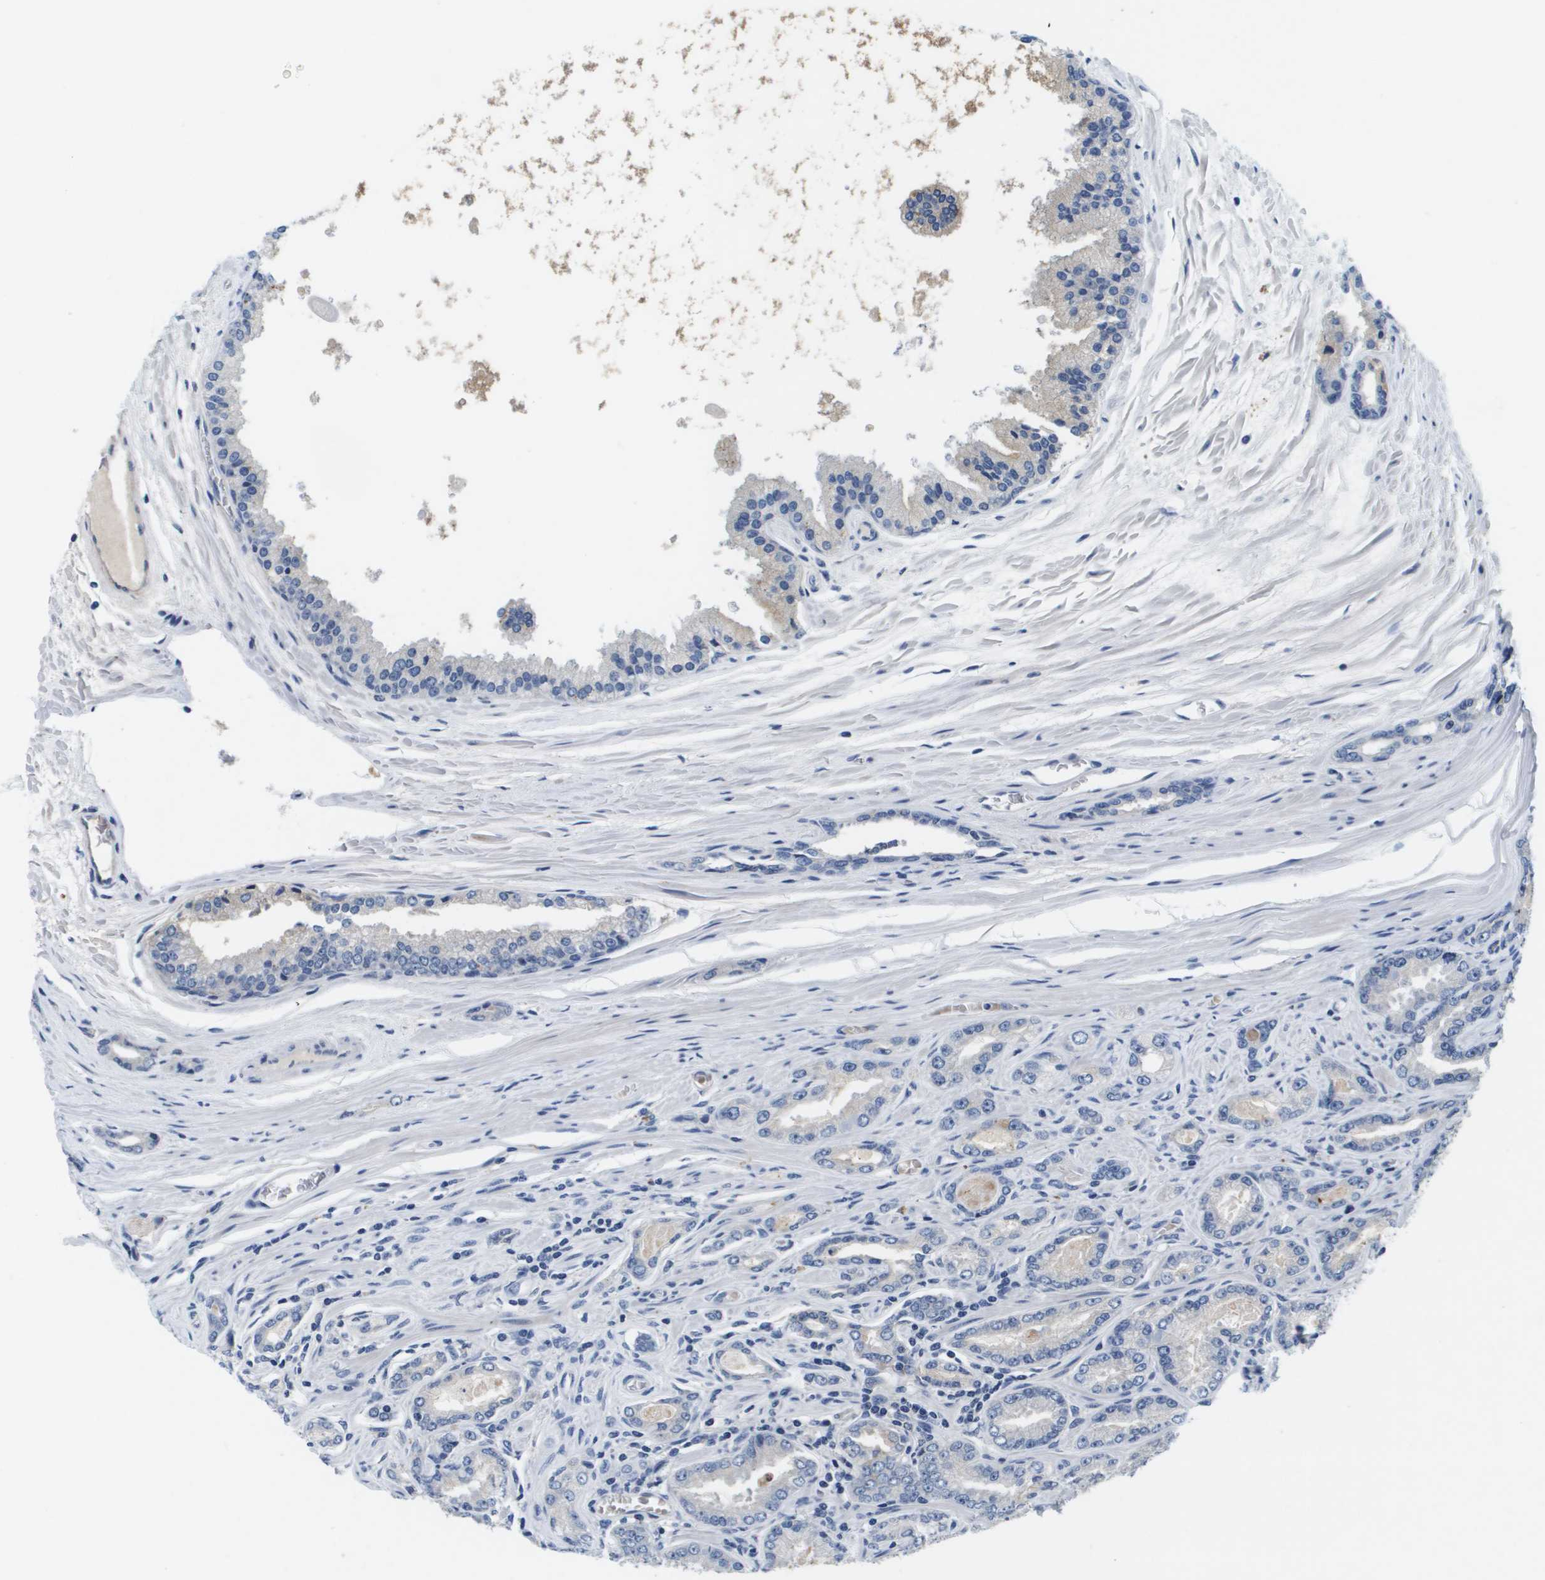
{"staining": {"intensity": "negative", "quantity": "none", "location": "none"}, "tissue": "prostate cancer", "cell_type": "Tumor cells", "image_type": "cancer", "snomed": [{"axis": "morphology", "description": "Adenocarcinoma, High grade"}, {"axis": "topography", "description": "Prostate"}], "caption": "Tumor cells show no significant positivity in prostate cancer.", "gene": "LIPG", "patient": {"sex": "male", "age": 65}}